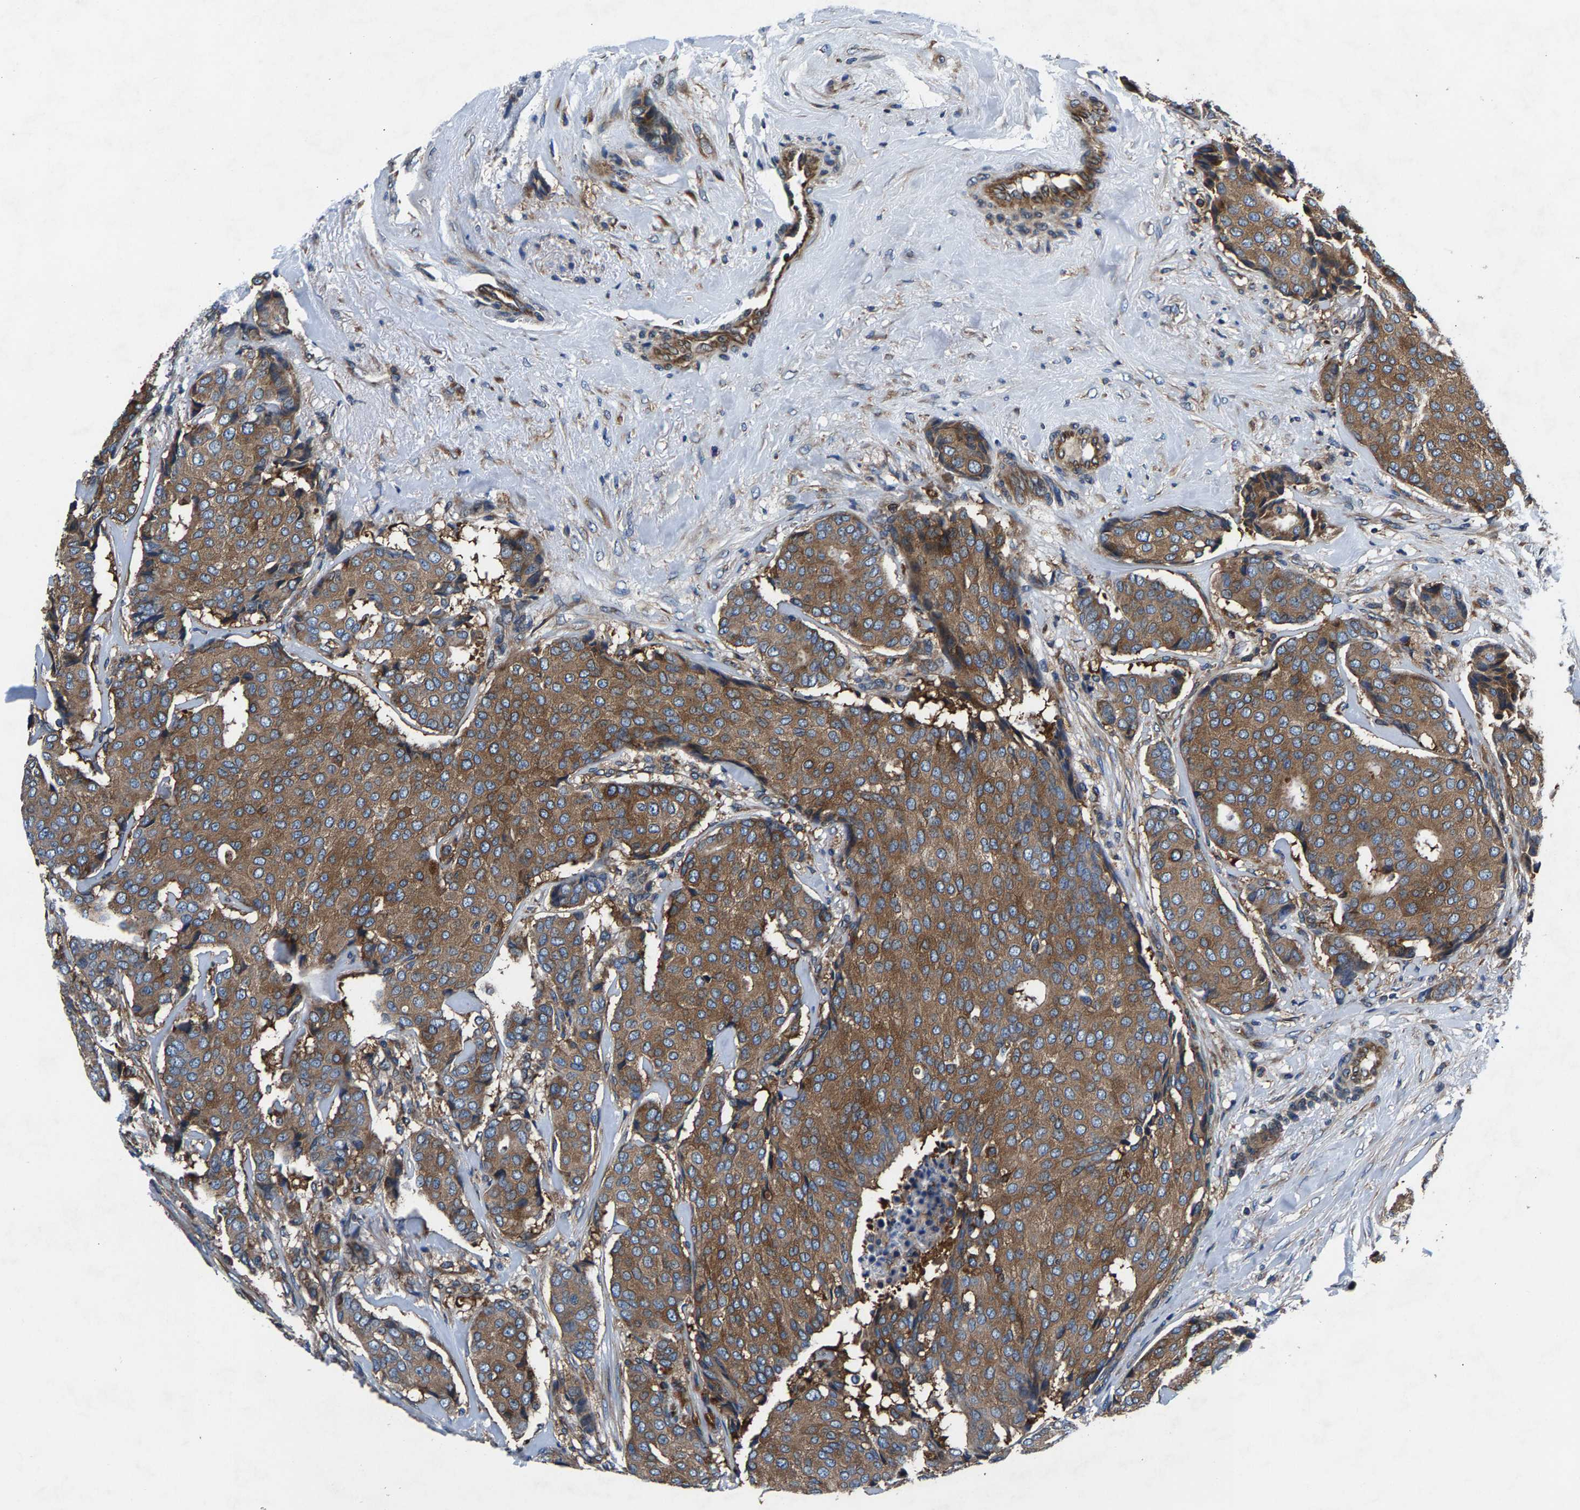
{"staining": {"intensity": "moderate", "quantity": ">75%", "location": "cytoplasmic/membranous"}, "tissue": "breast cancer", "cell_type": "Tumor cells", "image_type": "cancer", "snomed": [{"axis": "morphology", "description": "Duct carcinoma"}, {"axis": "topography", "description": "Breast"}], "caption": "DAB immunohistochemical staining of human breast cancer displays moderate cytoplasmic/membranous protein positivity in about >75% of tumor cells.", "gene": "LPCAT1", "patient": {"sex": "female", "age": 75}}